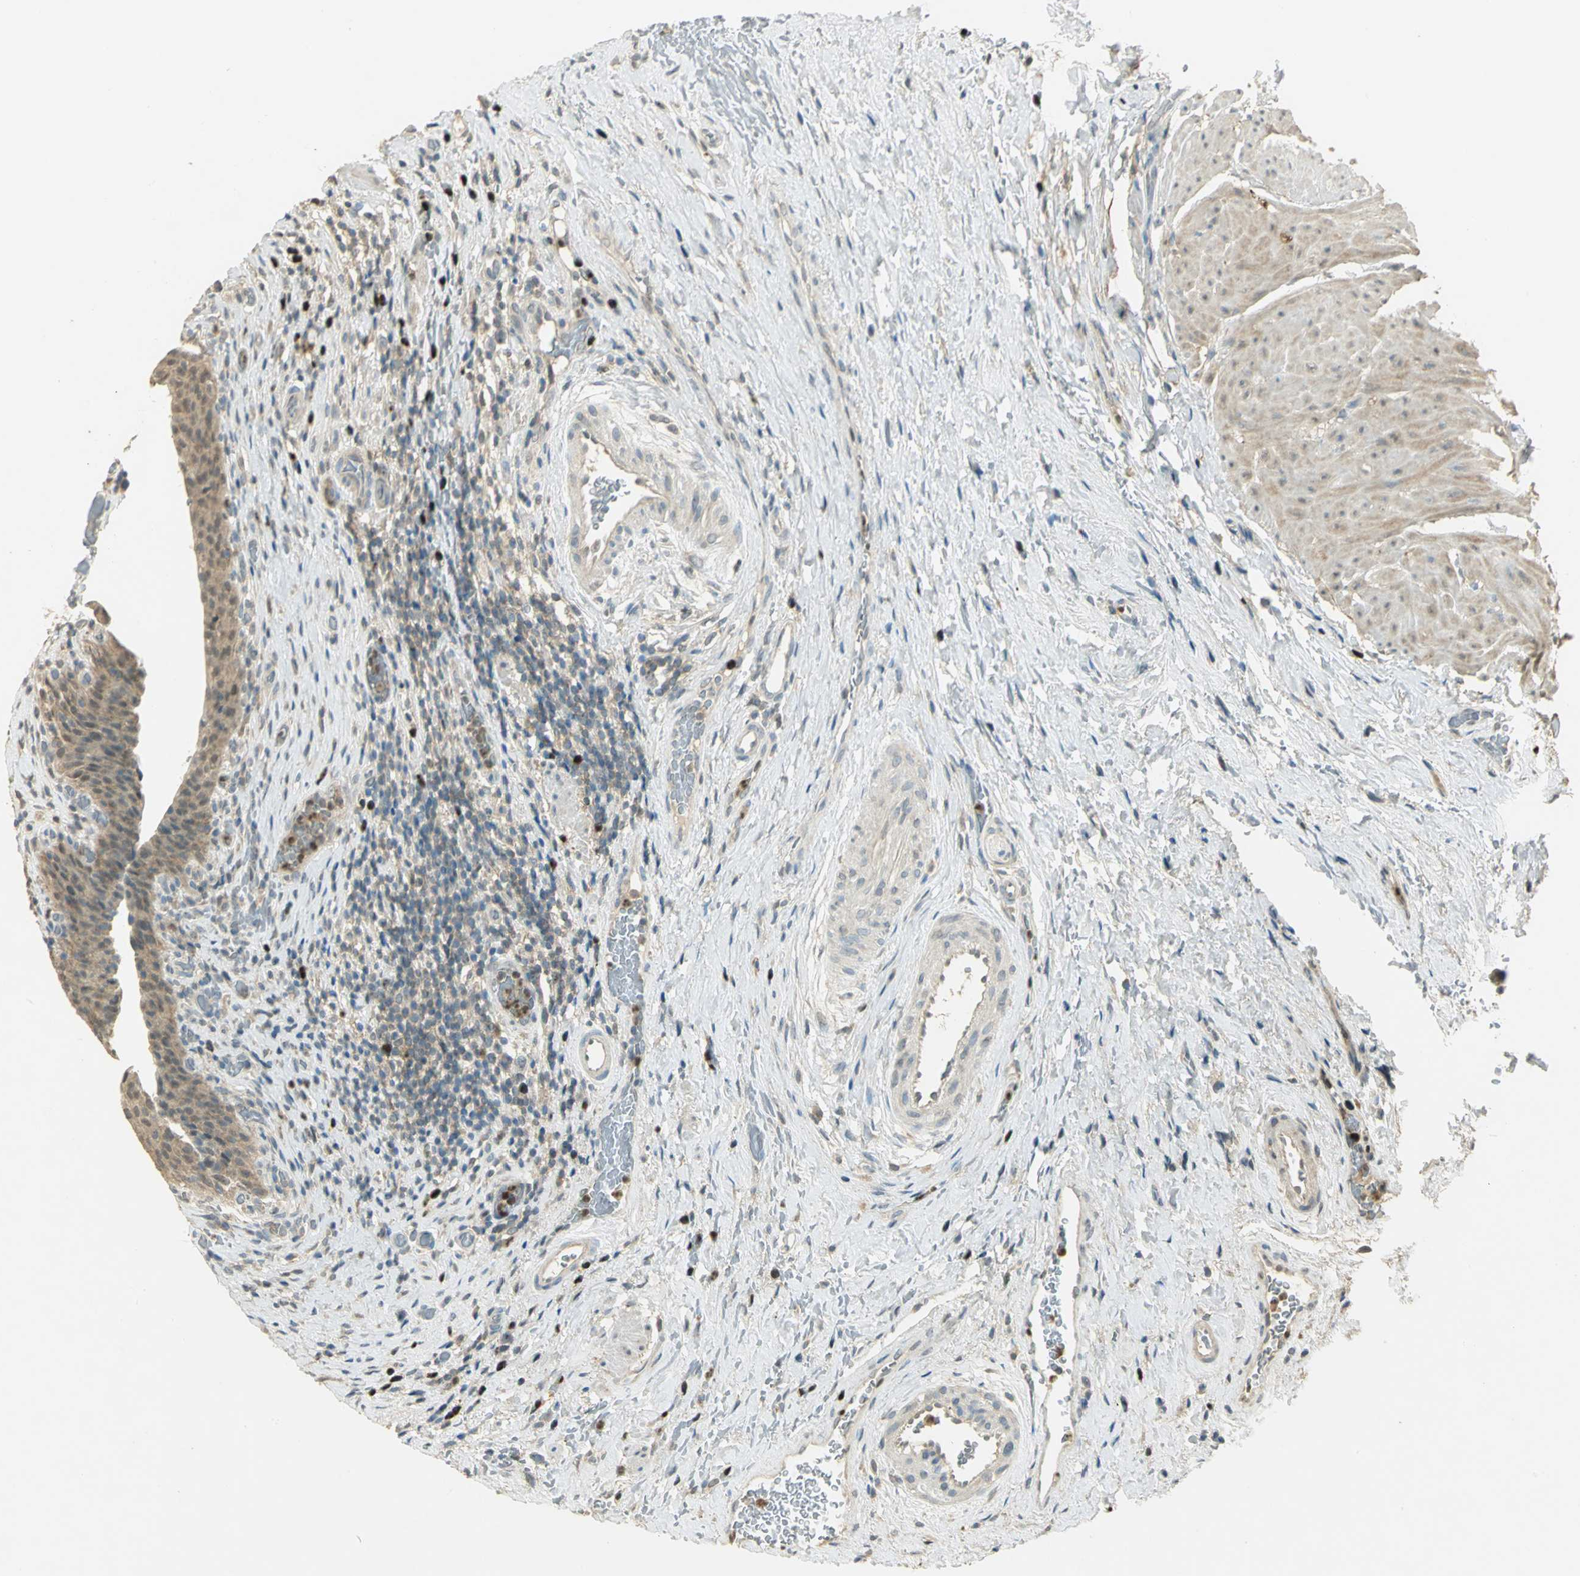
{"staining": {"intensity": "moderate", "quantity": "25%-75%", "location": "cytoplasmic/membranous,nuclear"}, "tissue": "urinary bladder", "cell_type": "Urothelial cells", "image_type": "normal", "snomed": [{"axis": "morphology", "description": "Normal tissue, NOS"}, {"axis": "morphology", "description": "Urothelial carcinoma, High grade"}, {"axis": "topography", "description": "Urinary bladder"}], "caption": "Immunohistochemical staining of unremarkable urinary bladder exhibits moderate cytoplasmic/membranous,nuclear protein staining in about 25%-75% of urothelial cells.", "gene": "BIRC2", "patient": {"sex": "male", "age": 51}}